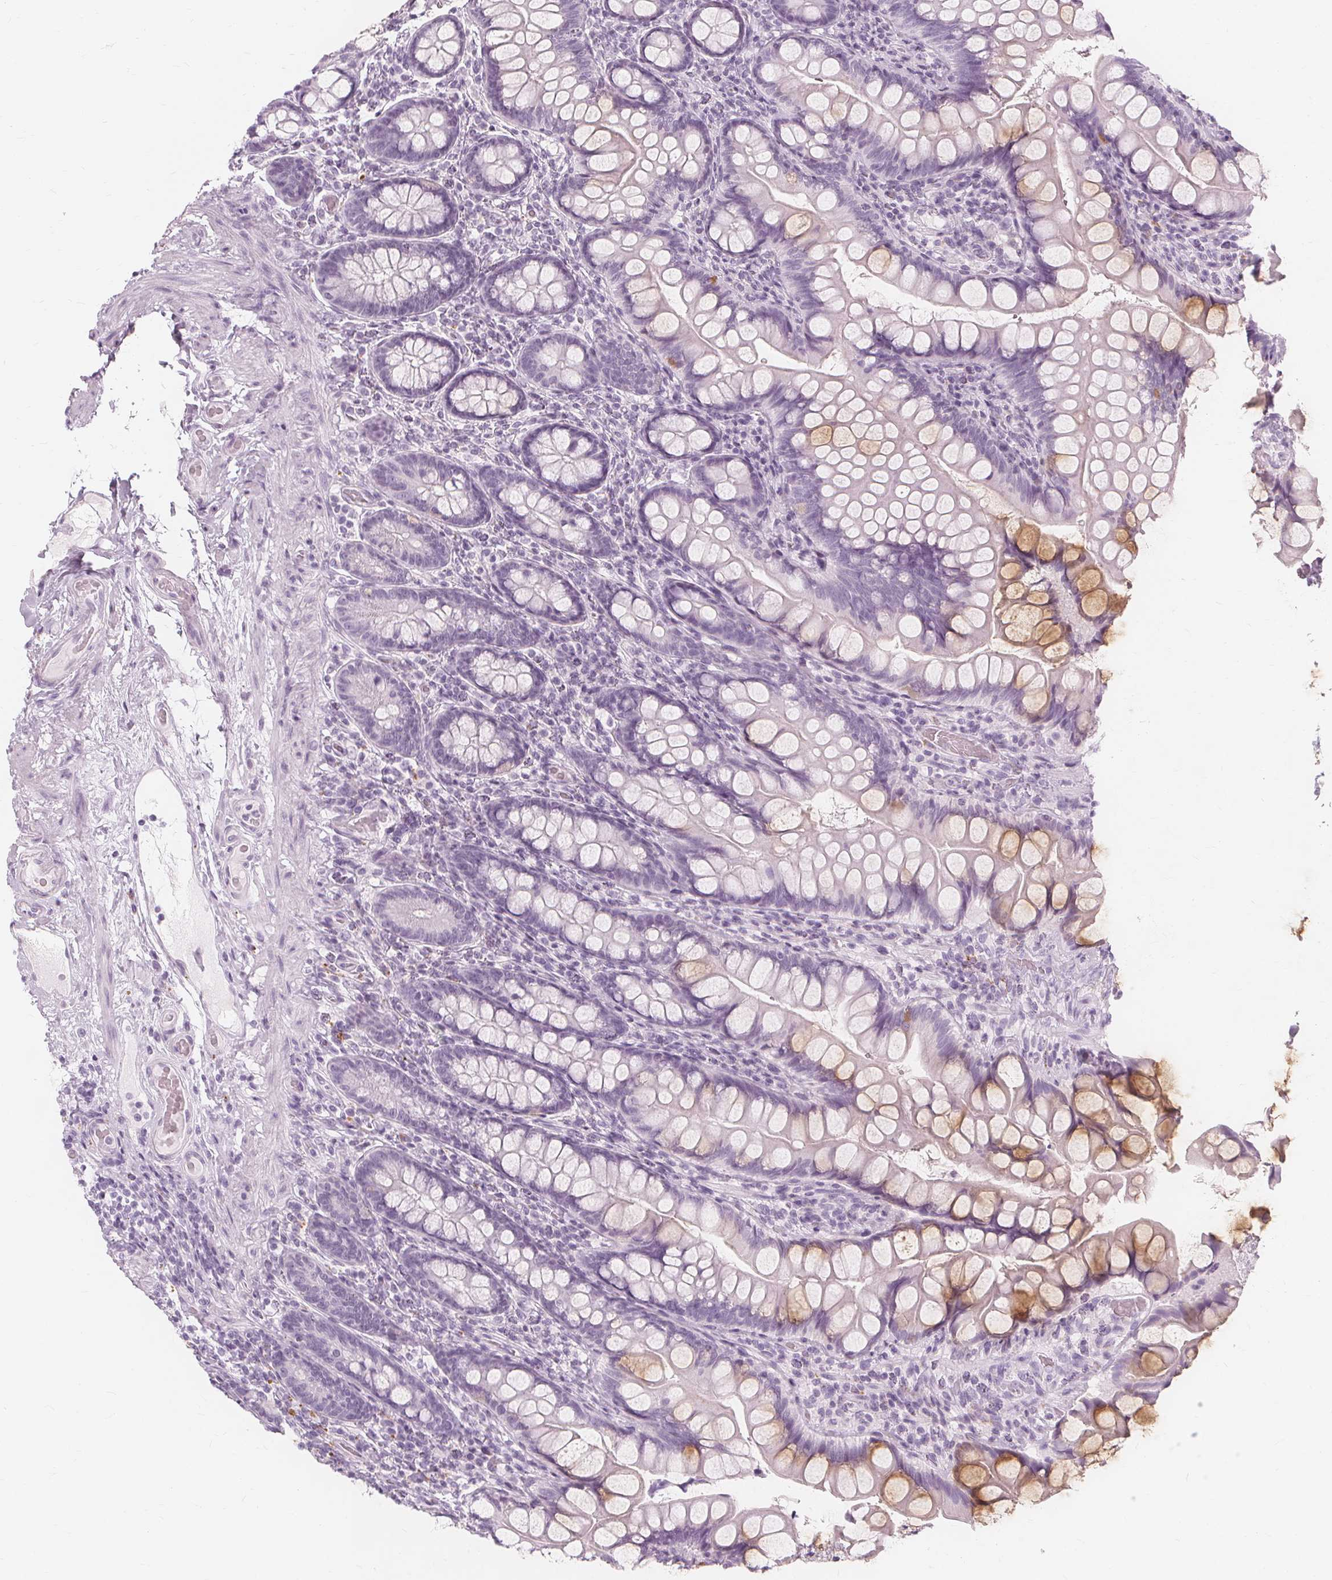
{"staining": {"intensity": "moderate", "quantity": "<25%", "location": "cytoplasmic/membranous"}, "tissue": "small intestine", "cell_type": "Glandular cells", "image_type": "normal", "snomed": [{"axis": "morphology", "description": "Normal tissue, NOS"}, {"axis": "topography", "description": "Small intestine"}], "caption": "This photomicrograph shows normal small intestine stained with immunohistochemistry to label a protein in brown. The cytoplasmic/membranous of glandular cells show moderate positivity for the protein. Nuclei are counter-stained blue.", "gene": "TFF1", "patient": {"sex": "male", "age": 70}}